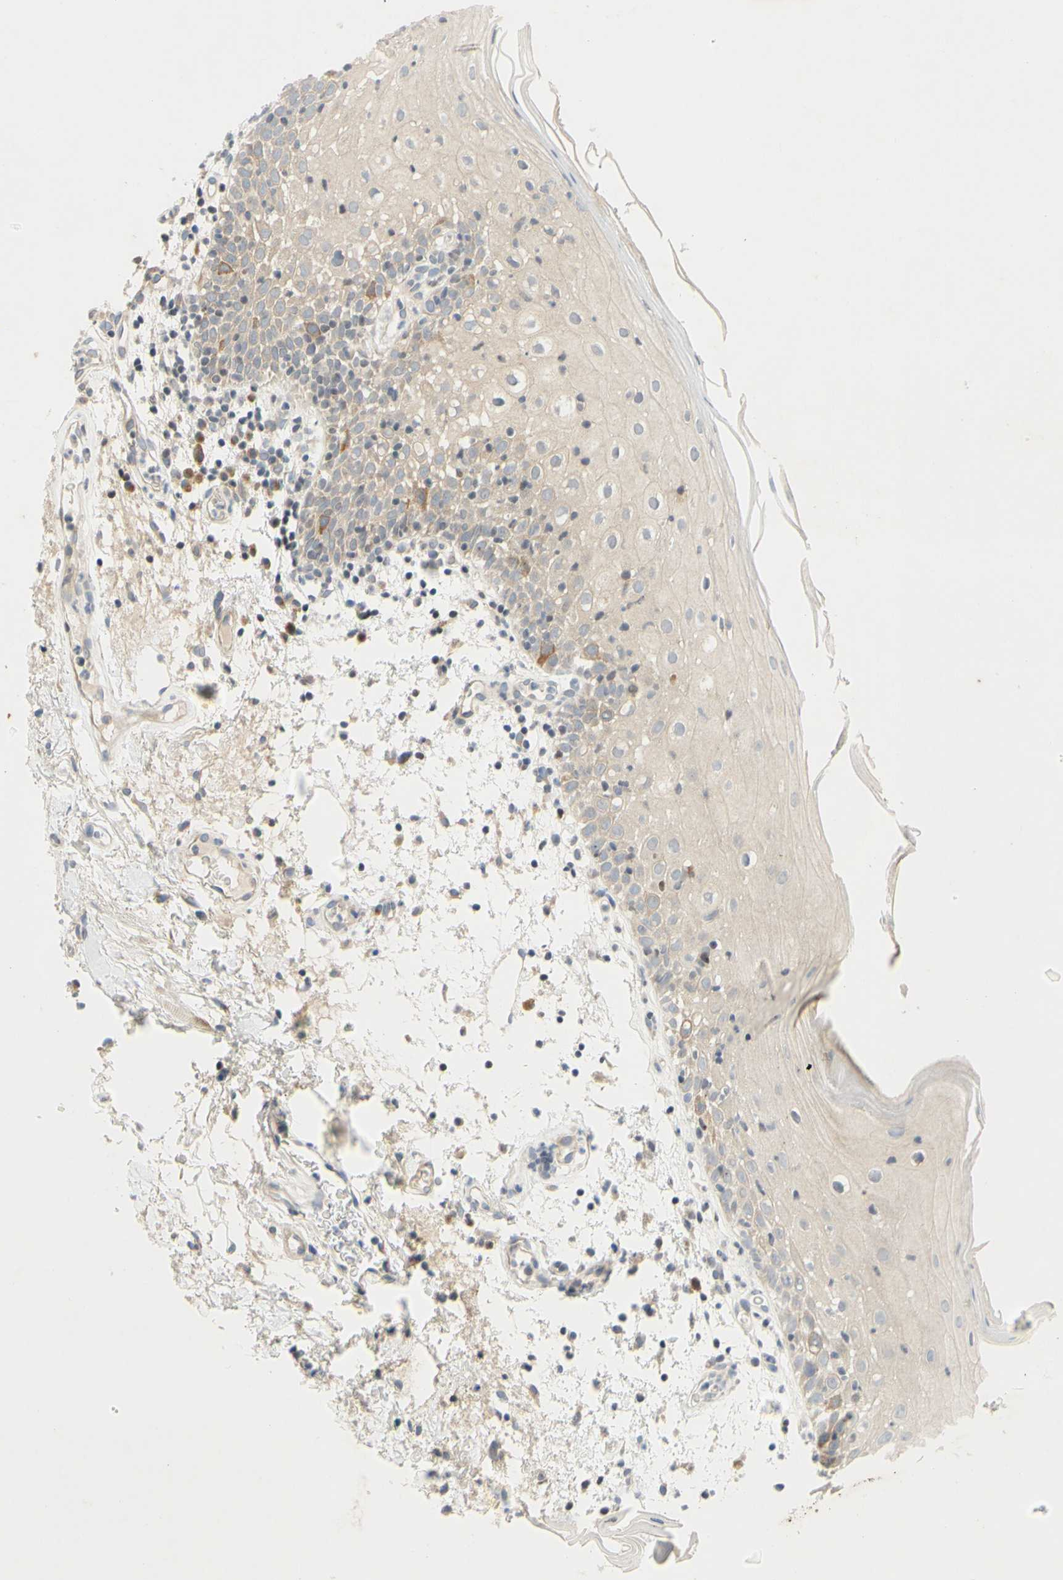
{"staining": {"intensity": "moderate", "quantity": "<25%", "location": "cytoplasmic/membranous"}, "tissue": "oral mucosa", "cell_type": "Squamous epithelial cells", "image_type": "normal", "snomed": [{"axis": "morphology", "description": "Normal tissue, NOS"}, {"axis": "morphology", "description": "Squamous cell carcinoma, NOS"}, {"axis": "topography", "description": "Skeletal muscle"}, {"axis": "topography", "description": "Oral tissue"}], "caption": "Oral mucosa stained with IHC reveals moderate cytoplasmic/membranous expression in about <25% of squamous epithelial cells. The staining was performed using DAB, with brown indicating positive protein expression. Nuclei are stained blue with hematoxylin.", "gene": "CCNB2", "patient": {"sex": "male", "age": 71}}